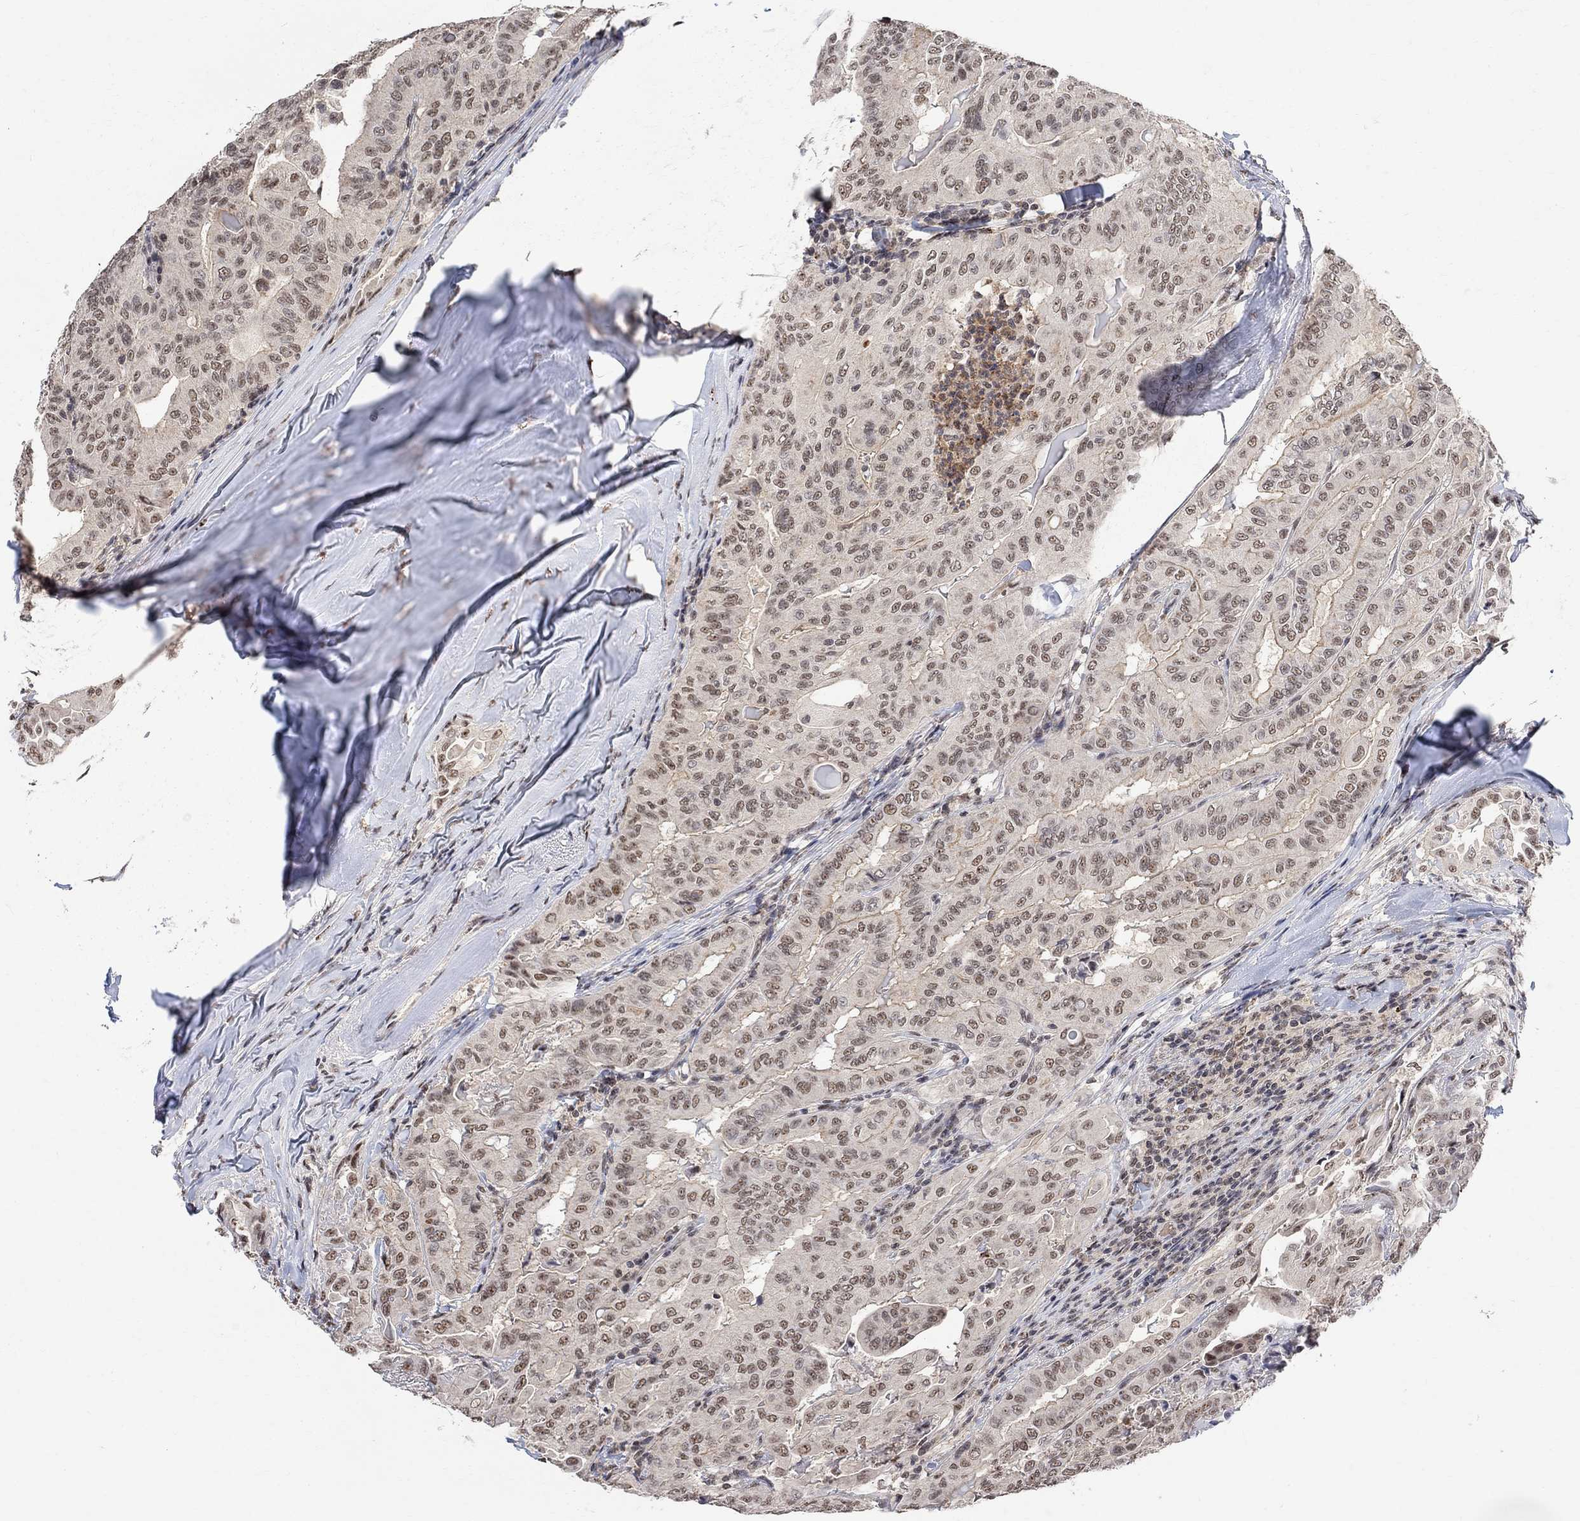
{"staining": {"intensity": "moderate", "quantity": "<25%", "location": "nuclear"}, "tissue": "thyroid cancer", "cell_type": "Tumor cells", "image_type": "cancer", "snomed": [{"axis": "morphology", "description": "Papillary adenocarcinoma, NOS"}, {"axis": "topography", "description": "Thyroid gland"}], "caption": "A histopathology image of human thyroid cancer (papillary adenocarcinoma) stained for a protein demonstrates moderate nuclear brown staining in tumor cells.", "gene": "E4F1", "patient": {"sex": "female", "age": 68}}